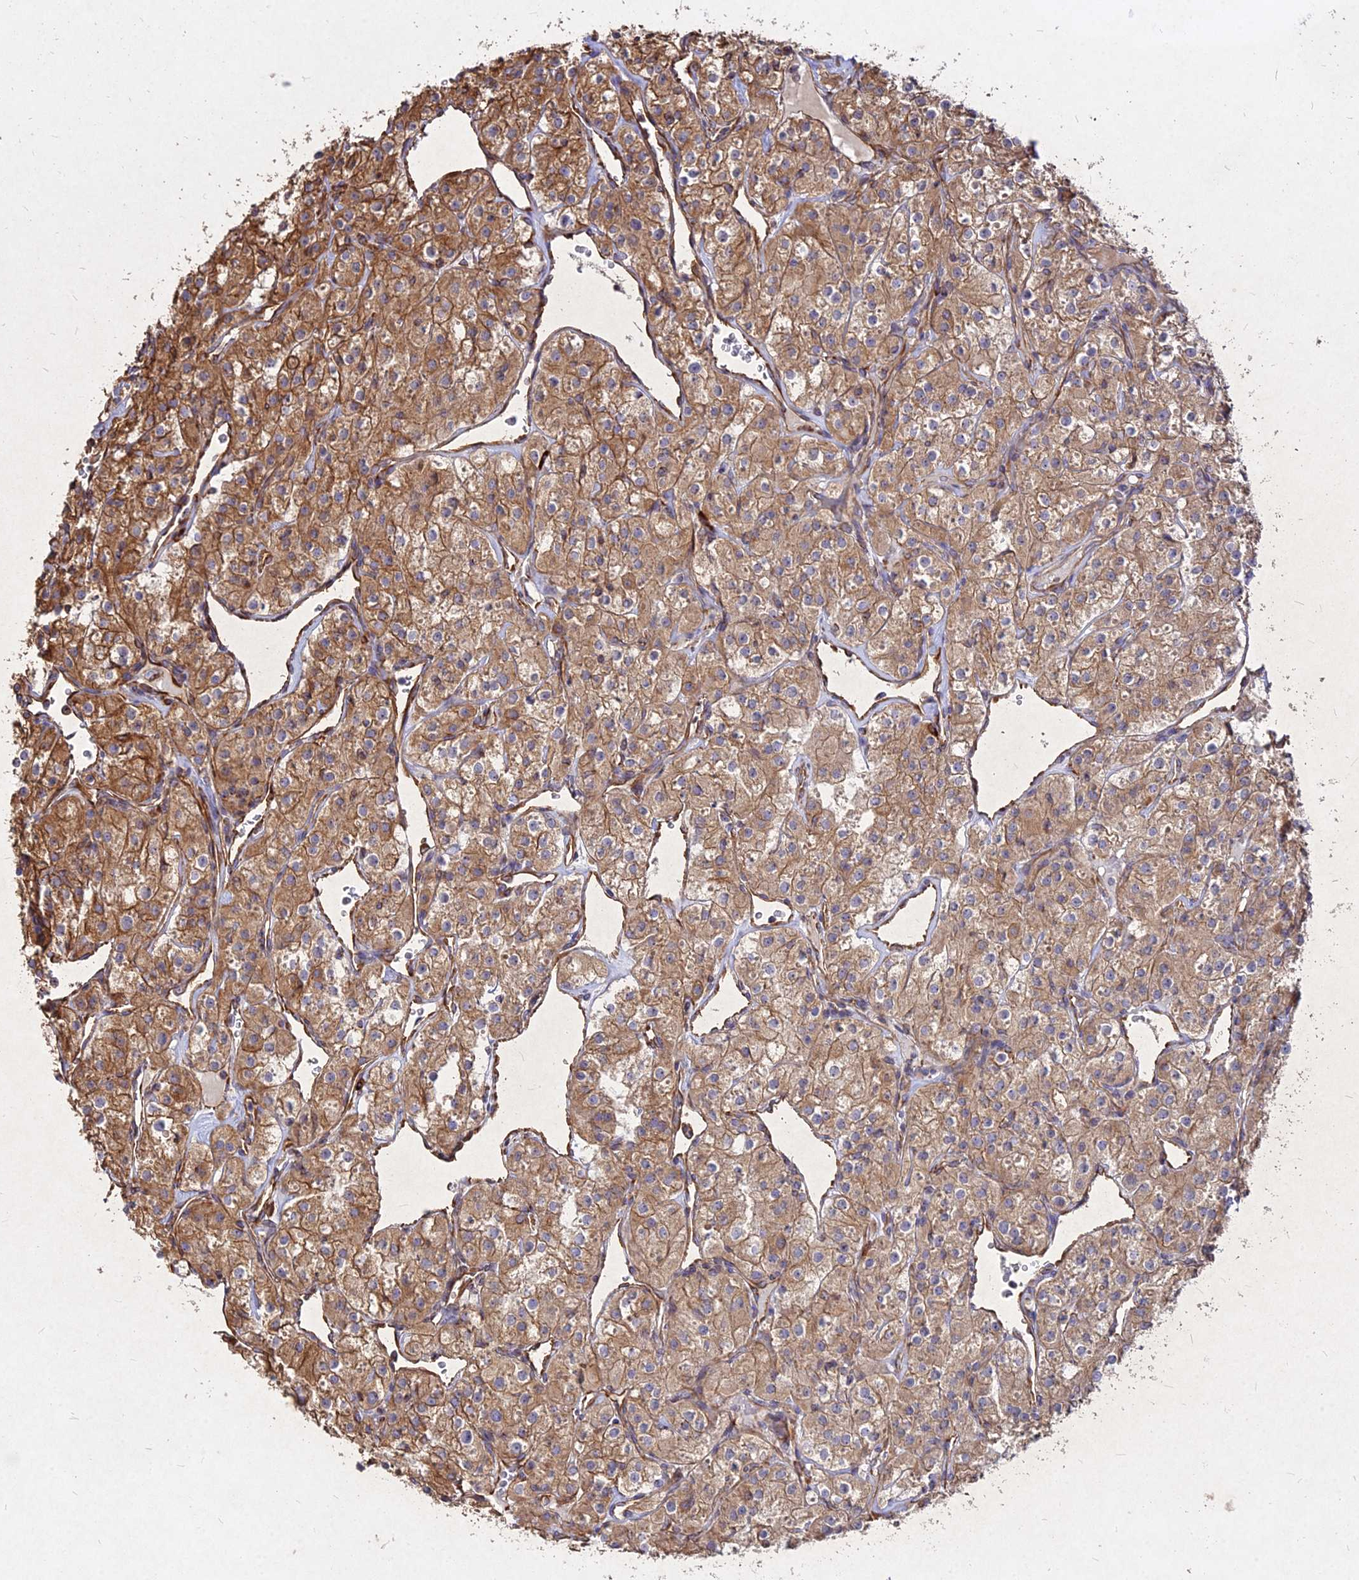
{"staining": {"intensity": "moderate", "quantity": ">75%", "location": "cytoplasmic/membranous"}, "tissue": "renal cancer", "cell_type": "Tumor cells", "image_type": "cancer", "snomed": [{"axis": "morphology", "description": "Adenocarcinoma, NOS"}, {"axis": "topography", "description": "Kidney"}], "caption": "Immunohistochemical staining of renal cancer (adenocarcinoma) demonstrates medium levels of moderate cytoplasmic/membranous positivity in approximately >75% of tumor cells. (DAB (3,3'-diaminobenzidine) = brown stain, brightfield microscopy at high magnification).", "gene": "SKA1", "patient": {"sex": "male", "age": 77}}